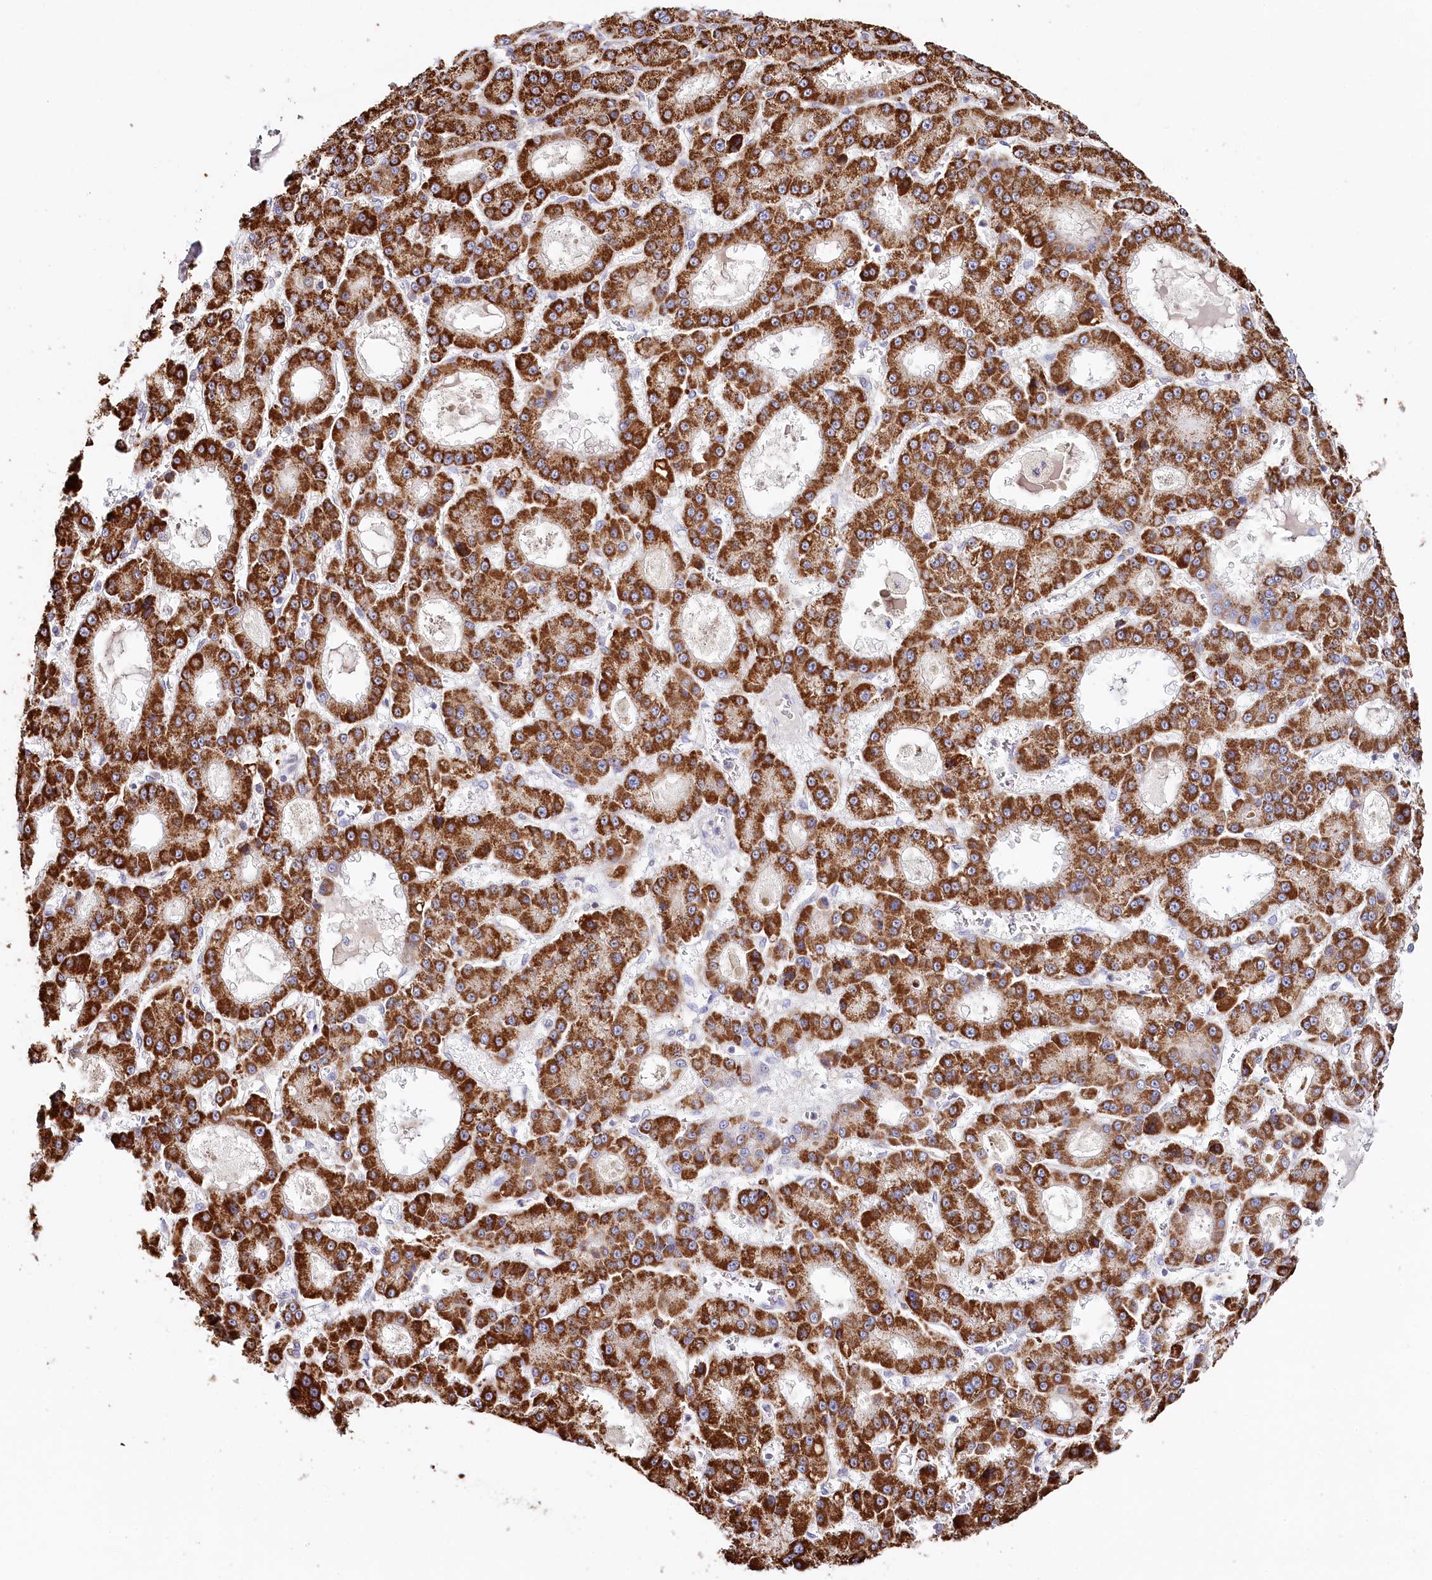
{"staining": {"intensity": "strong", "quantity": ">75%", "location": "cytoplasmic/membranous"}, "tissue": "liver cancer", "cell_type": "Tumor cells", "image_type": "cancer", "snomed": [{"axis": "morphology", "description": "Carcinoma, Hepatocellular, NOS"}, {"axis": "topography", "description": "Liver"}], "caption": "Protein staining exhibits strong cytoplasmic/membranous positivity in approximately >75% of tumor cells in liver hepatocellular carcinoma.", "gene": "DAPK1", "patient": {"sex": "male", "age": 70}}